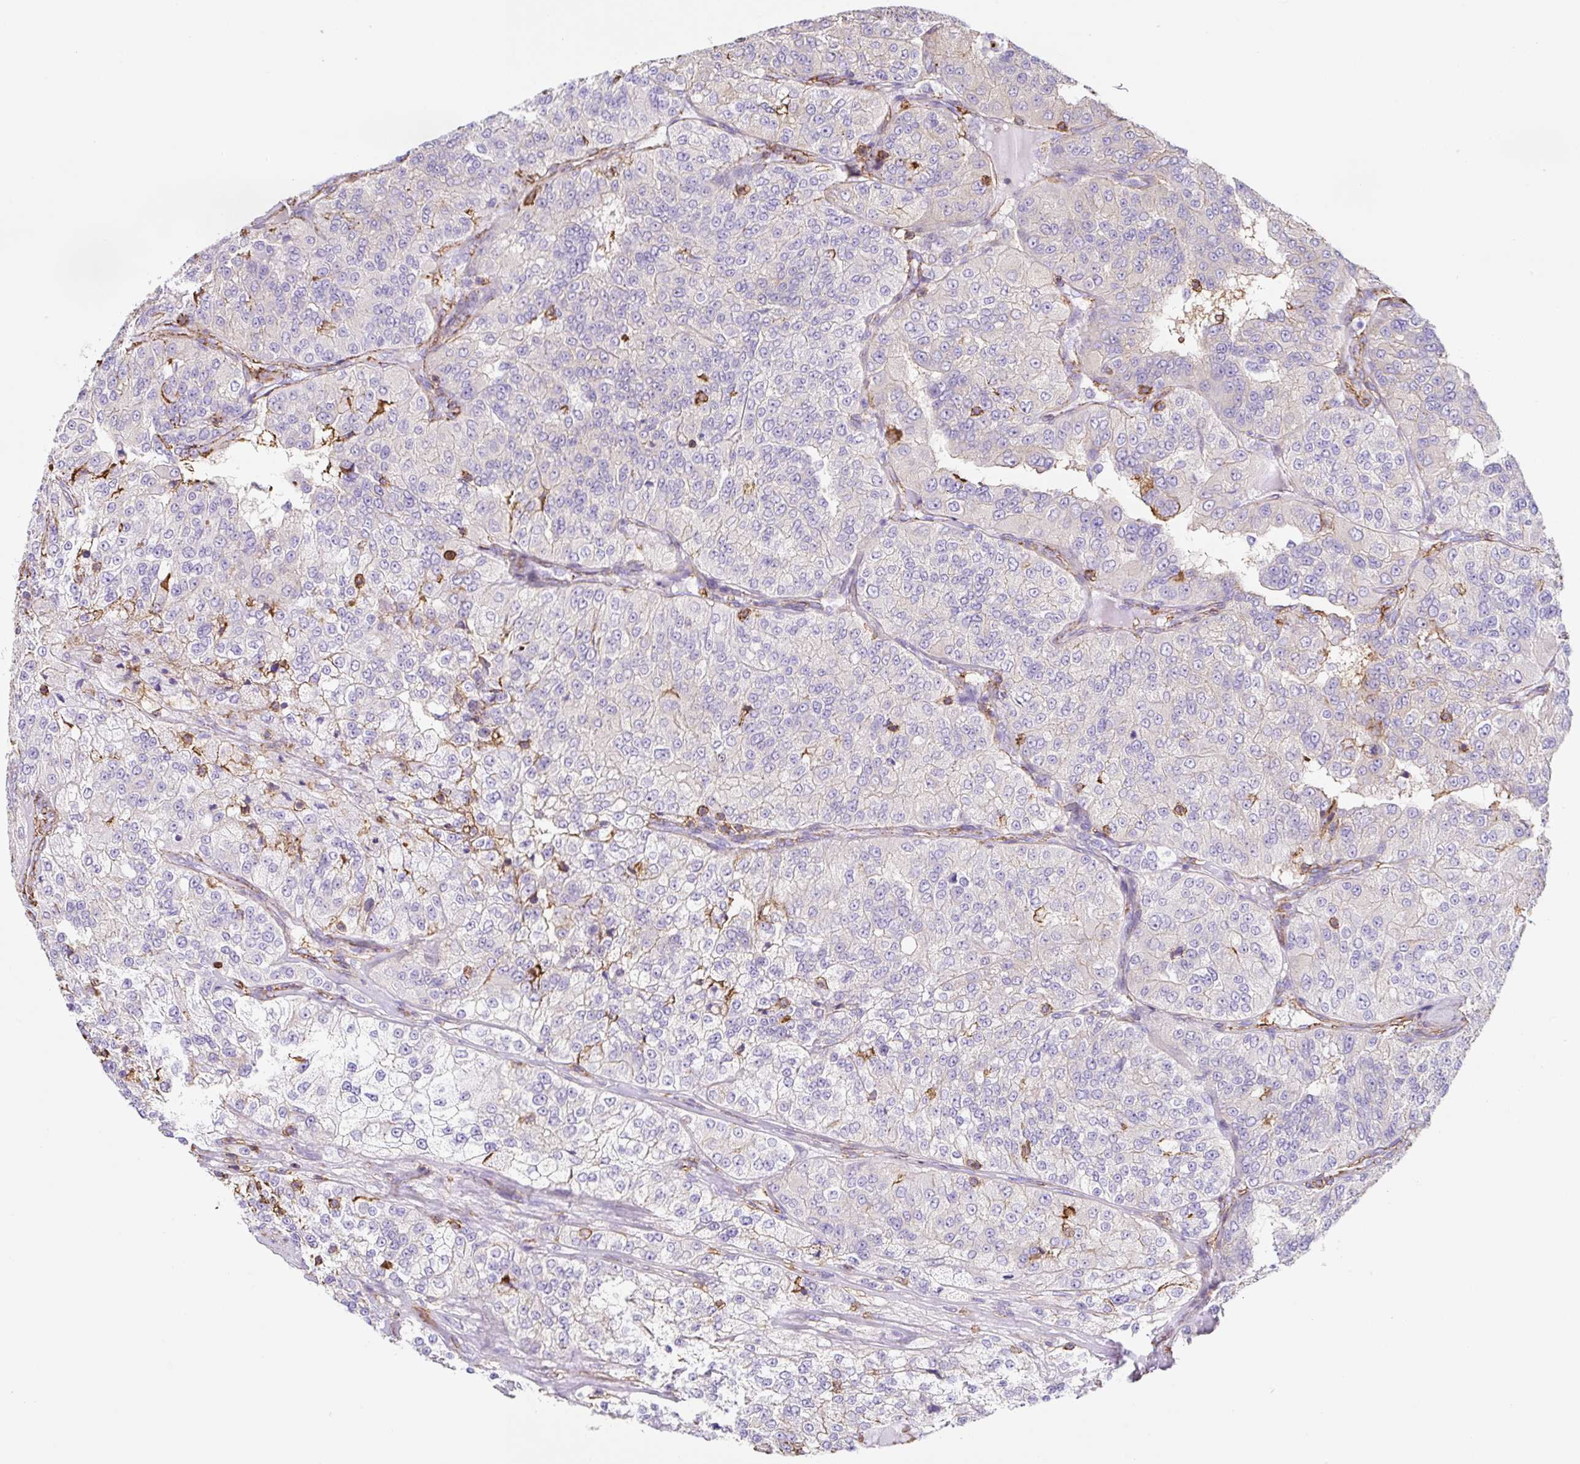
{"staining": {"intensity": "strong", "quantity": "<25%", "location": "cytoplasmic/membranous"}, "tissue": "renal cancer", "cell_type": "Tumor cells", "image_type": "cancer", "snomed": [{"axis": "morphology", "description": "Adenocarcinoma, NOS"}, {"axis": "topography", "description": "Kidney"}], "caption": "Immunohistochemical staining of renal cancer reveals strong cytoplasmic/membranous protein positivity in approximately <25% of tumor cells.", "gene": "MTTP", "patient": {"sex": "female", "age": 63}}